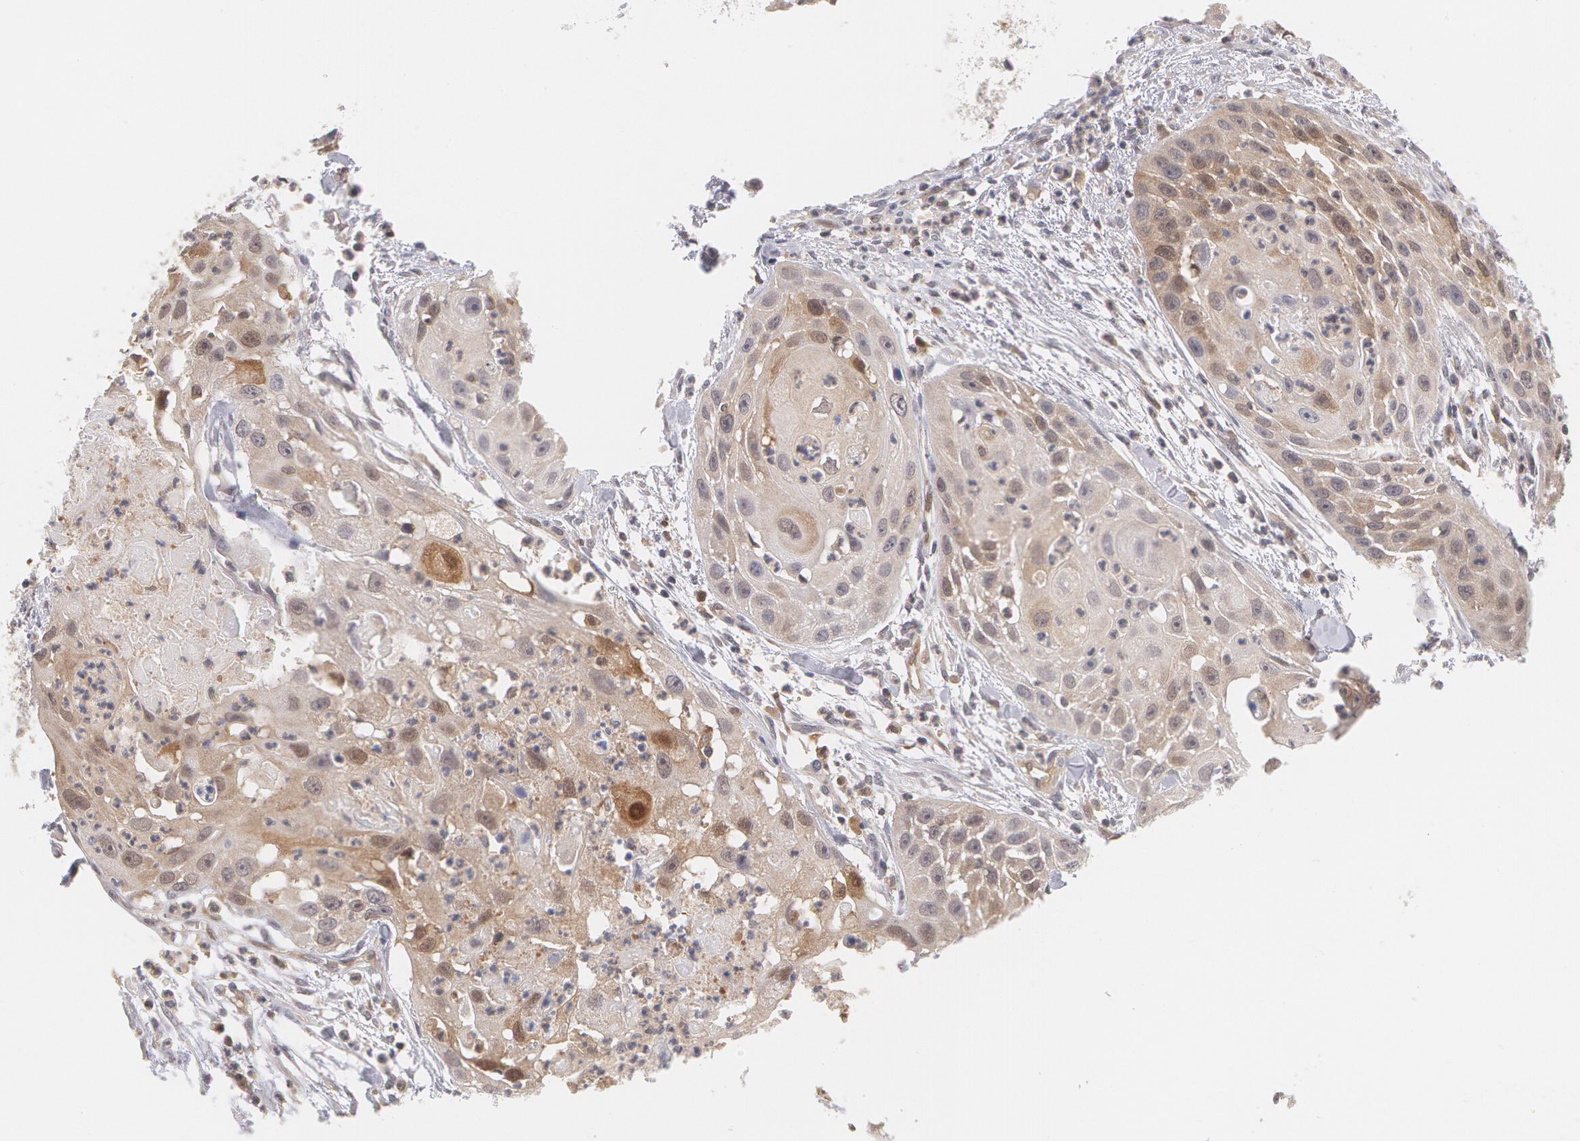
{"staining": {"intensity": "moderate", "quantity": "<25%", "location": "cytoplasmic/membranous,nuclear"}, "tissue": "head and neck cancer", "cell_type": "Tumor cells", "image_type": "cancer", "snomed": [{"axis": "morphology", "description": "Squamous cell carcinoma, NOS"}, {"axis": "topography", "description": "Head-Neck"}], "caption": "Head and neck cancer (squamous cell carcinoma) stained with DAB (3,3'-diaminobenzidine) immunohistochemistry (IHC) displays low levels of moderate cytoplasmic/membranous and nuclear expression in approximately <25% of tumor cells. The staining is performed using DAB (3,3'-diaminobenzidine) brown chromogen to label protein expression. The nuclei are counter-stained blue using hematoxylin.", "gene": "TXNRD1", "patient": {"sex": "male", "age": 64}}